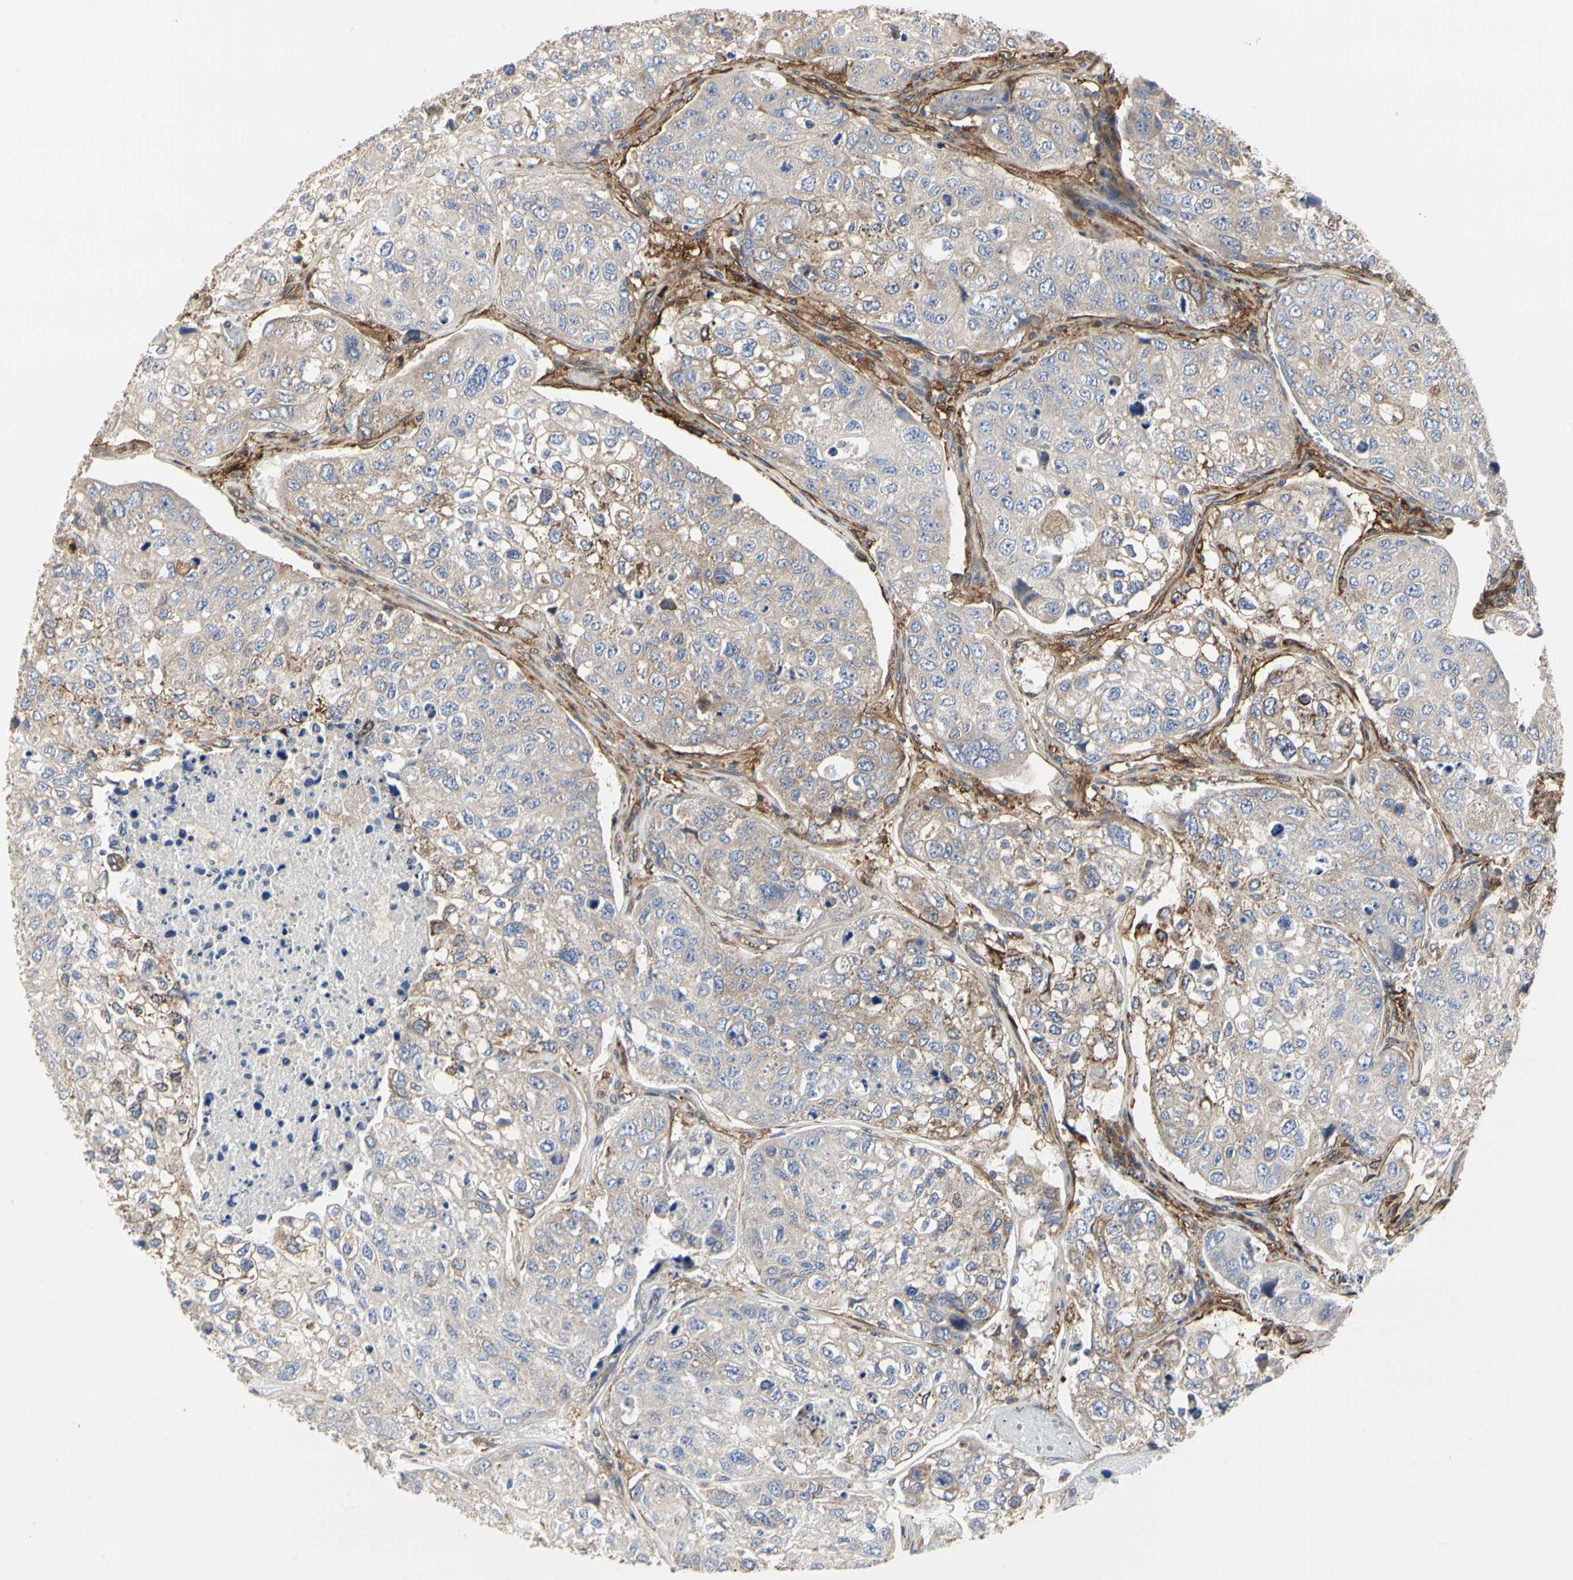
{"staining": {"intensity": "moderate", "quantity": ">75%", "location": "cytoplasmic/membranous"}, "tissue": "urothelial cancer", "cell_type": "Tumor cells", "image_type": "cancer", "snomed": [{"axis": "morphology", "description": "Urothelial carcinoma, High grade"}, {"axis": "topography", "description": "Lymph node"}, {"axis": "topography", "description": "Urinary bladder"}], "caption": "This photomicrograph demonstrates immunohistochemistry staining of human urothelial cancer, with medium moderate cytoplasmic/membranous staining in approximately >75% of tumor cells.", "gene": "C3orf52", "patient": {"sex": "male", "age": 51}}